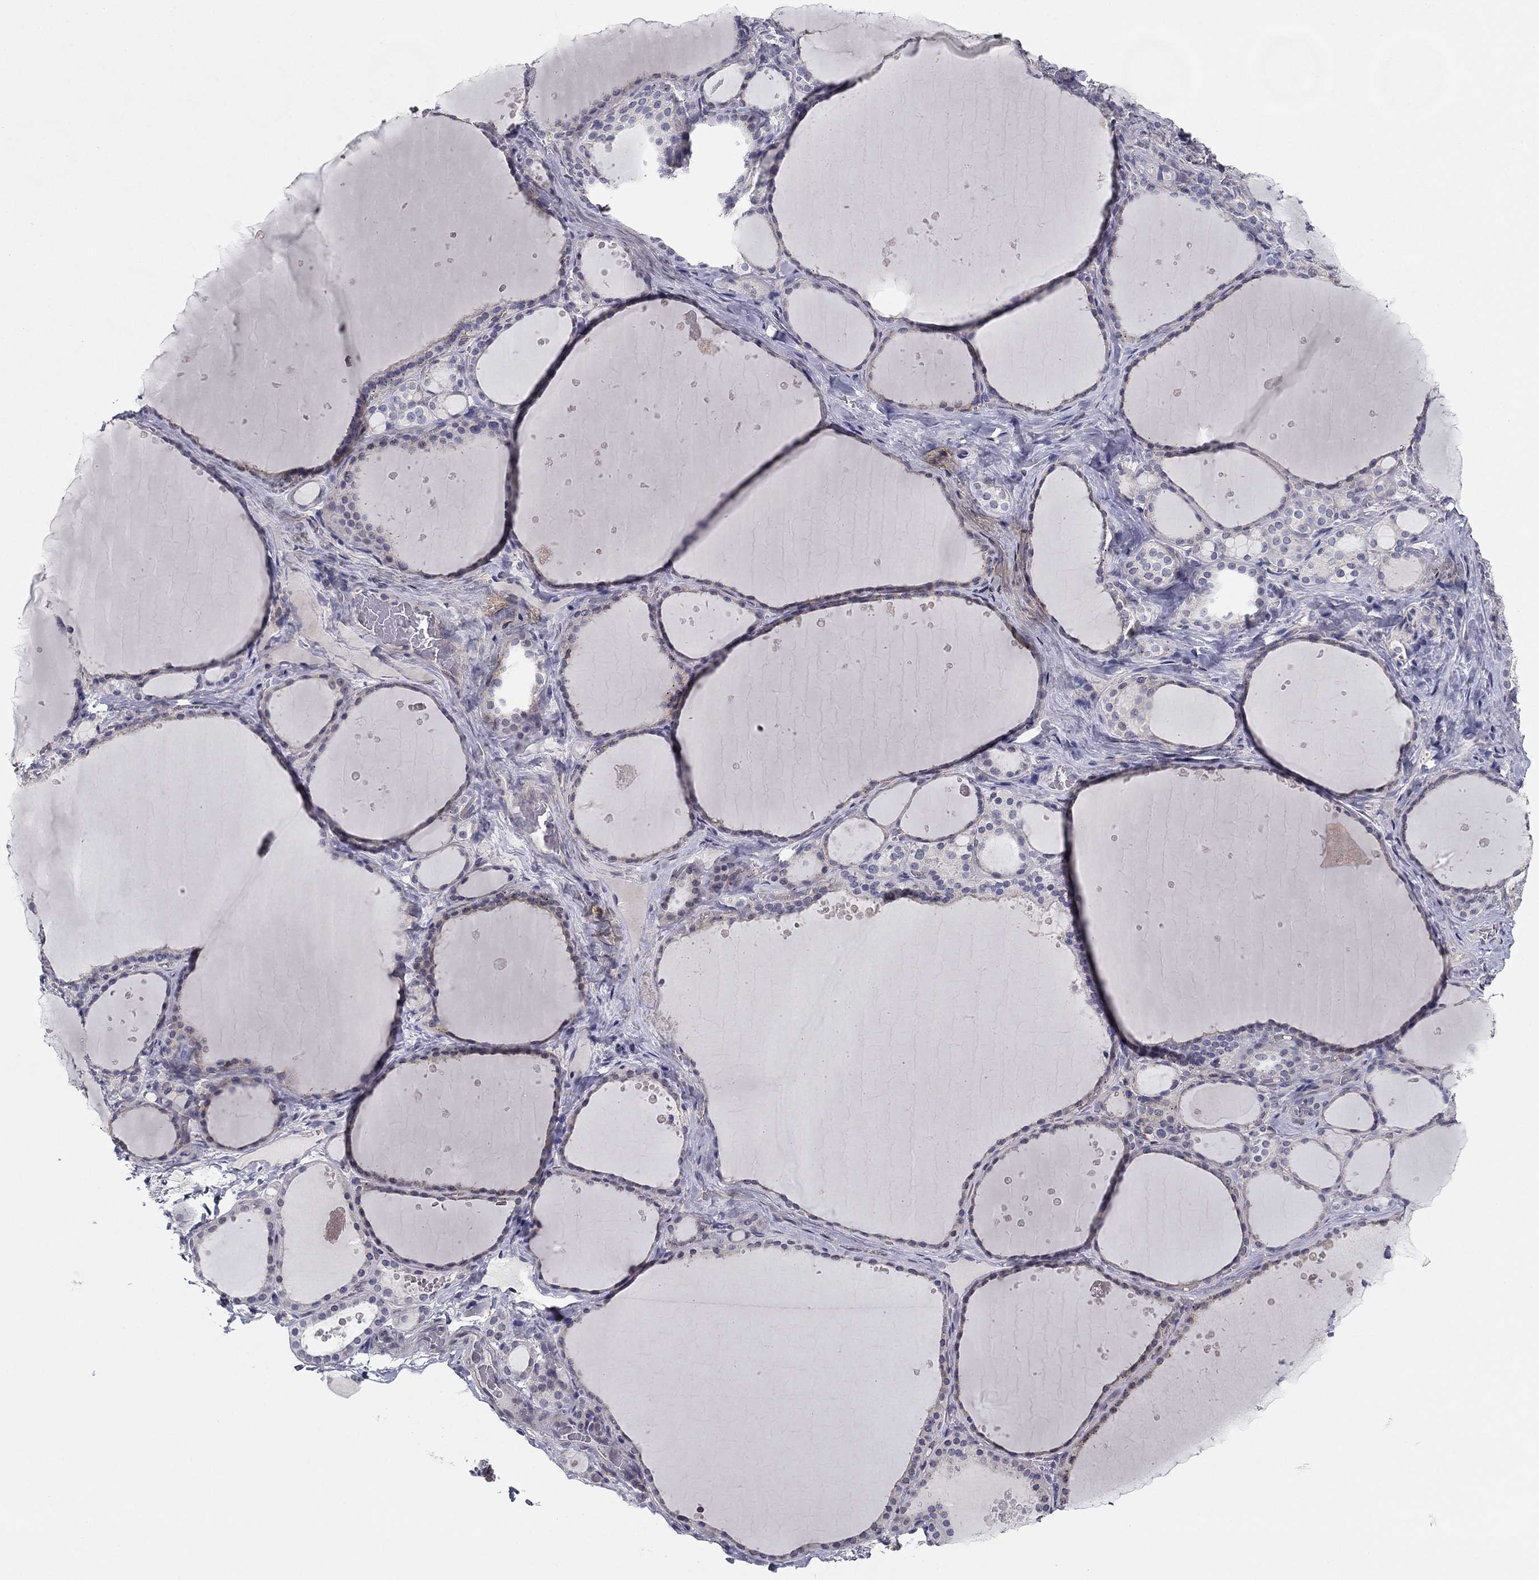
{"staining": {"intensity": "negative", "quantity": "none", "location": "none"}, "tissue": "thyroid gland", "cell_type": "Glandular cells", "image_type": "normal", "snomed": [{"axis": "morphology", "description": "Normal tissue, NOS"}, {"axis": "topography", "description": "Thyroid gland"}], "caption": "This is an immunohistochemistry (IHC) histopathology image of unremarkable human thyroid gland. There is no staining in glandular cells.", "gene": "SEPTIN3", "patient": {"sex": "male", "age": 63}}